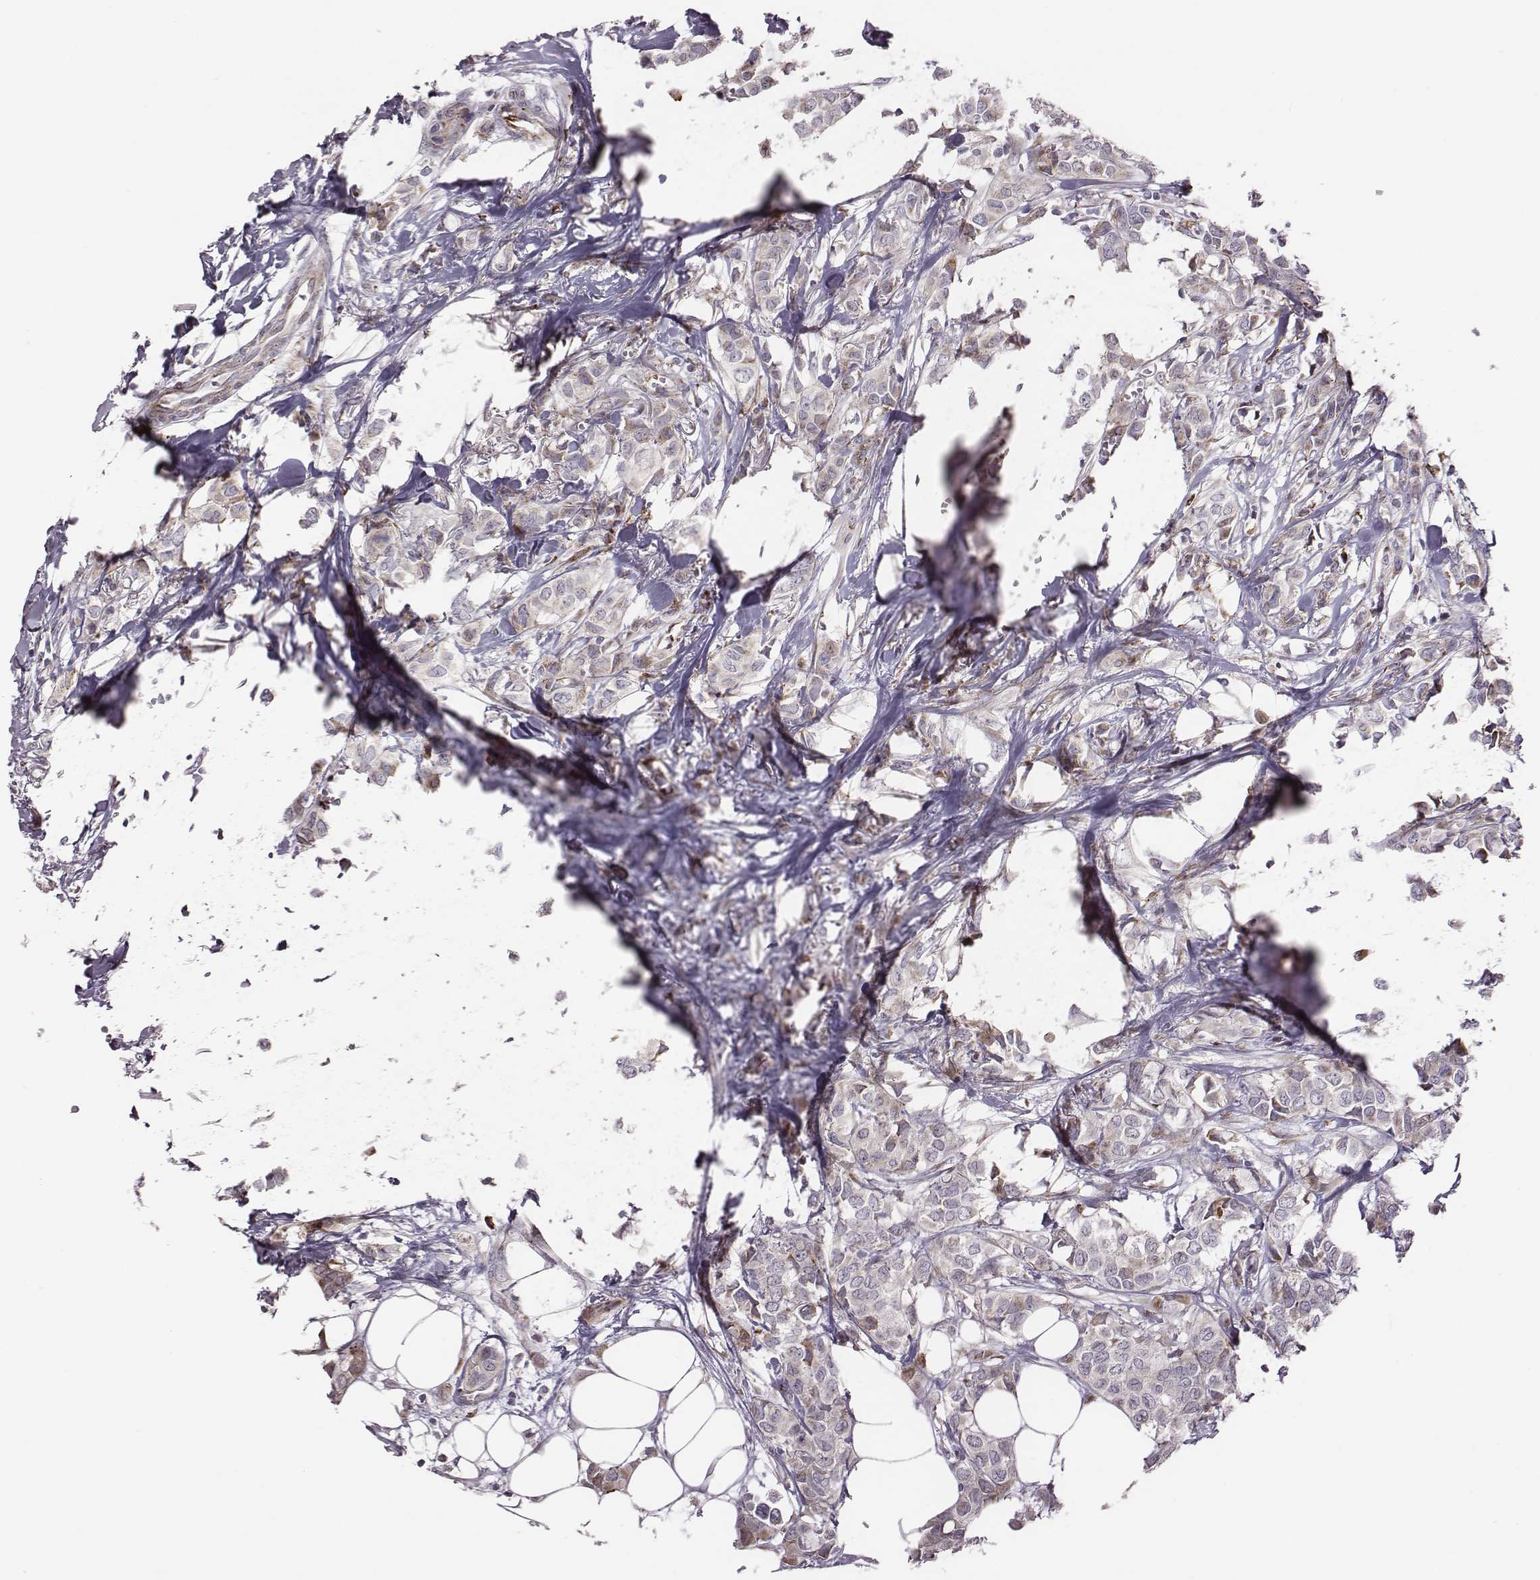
{"staining": {"intensity": "weak", "quantity": "<25%", "location": "cytoplasmic/membranous"}, "tissue": "breast cancer", "cell_type": "Tumor cells", "image_type": "cancer", "snomed": [{"axis": "morphology", "description": "Duct carcinoma"}, {"axis": "topography", "description": "Breast"}], "caption": "Image shows no significant protein positivity in tumor cells of breast infiltrating ductal carcinoma.", "gene": "SELENOI", "patient": {"sex": "female", "age": 85}}